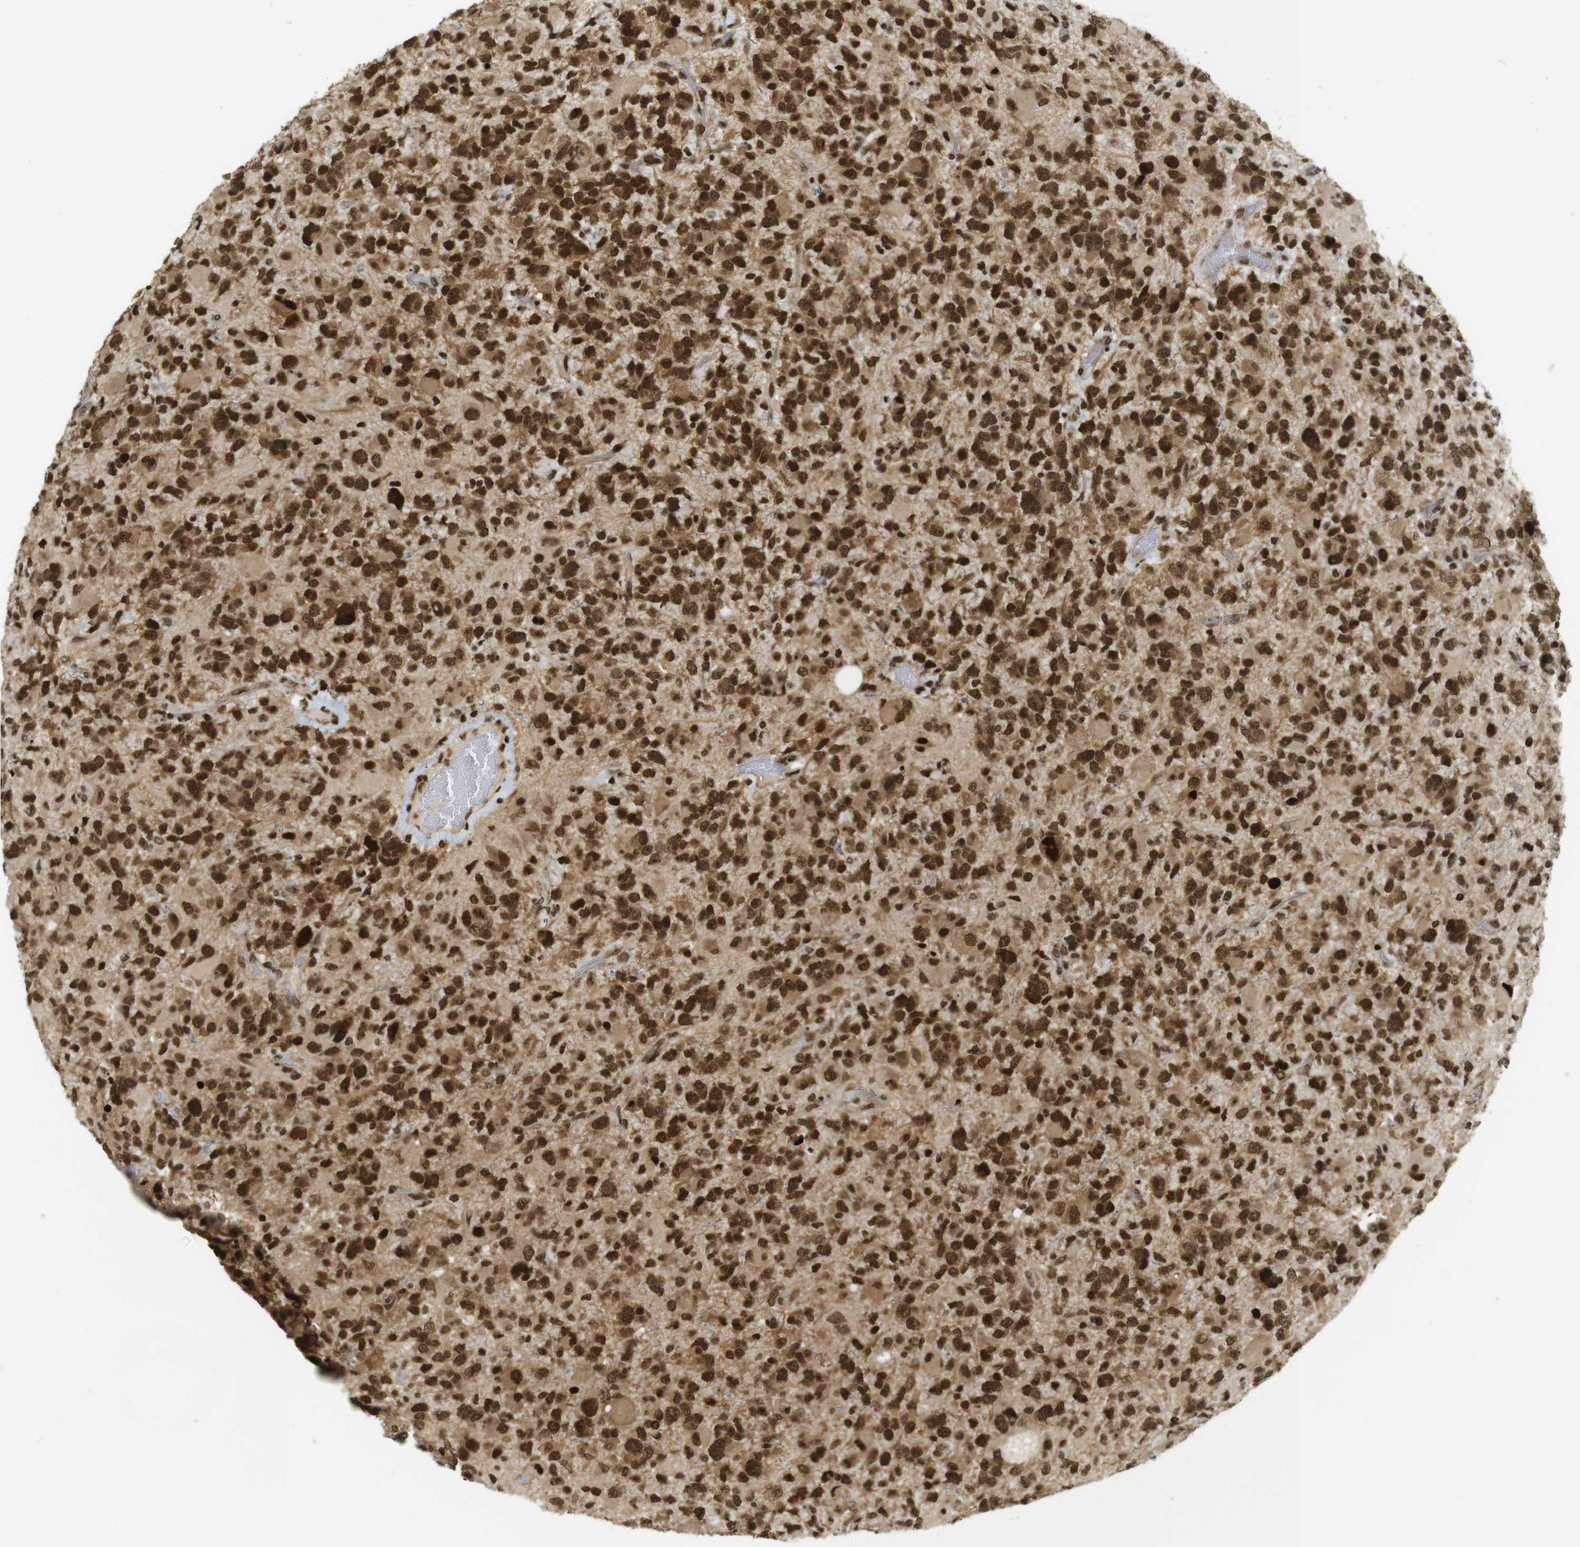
{"staining": {"intensity": "strong", "quantity": ">75%", "location": "cytoplasmic/membranous,nuclear"}, "tissue": "glioma", "cell_type": "Tumor cells", "image_type": "cancer", "snomed": [{"axis": "morphology", "description": "Glioma, malignant, High grade"}, {"axis": "topography", "description": "Brain"}], "caption": "Brown immunohistochemical staining in malignant glioma (high-grade) displays strong cytoplasmic/membranous and nuclear expression in about >75% of tumor cells.", "gene": "RUVBL2", "patient": {"sex": "male", "age": 48}}